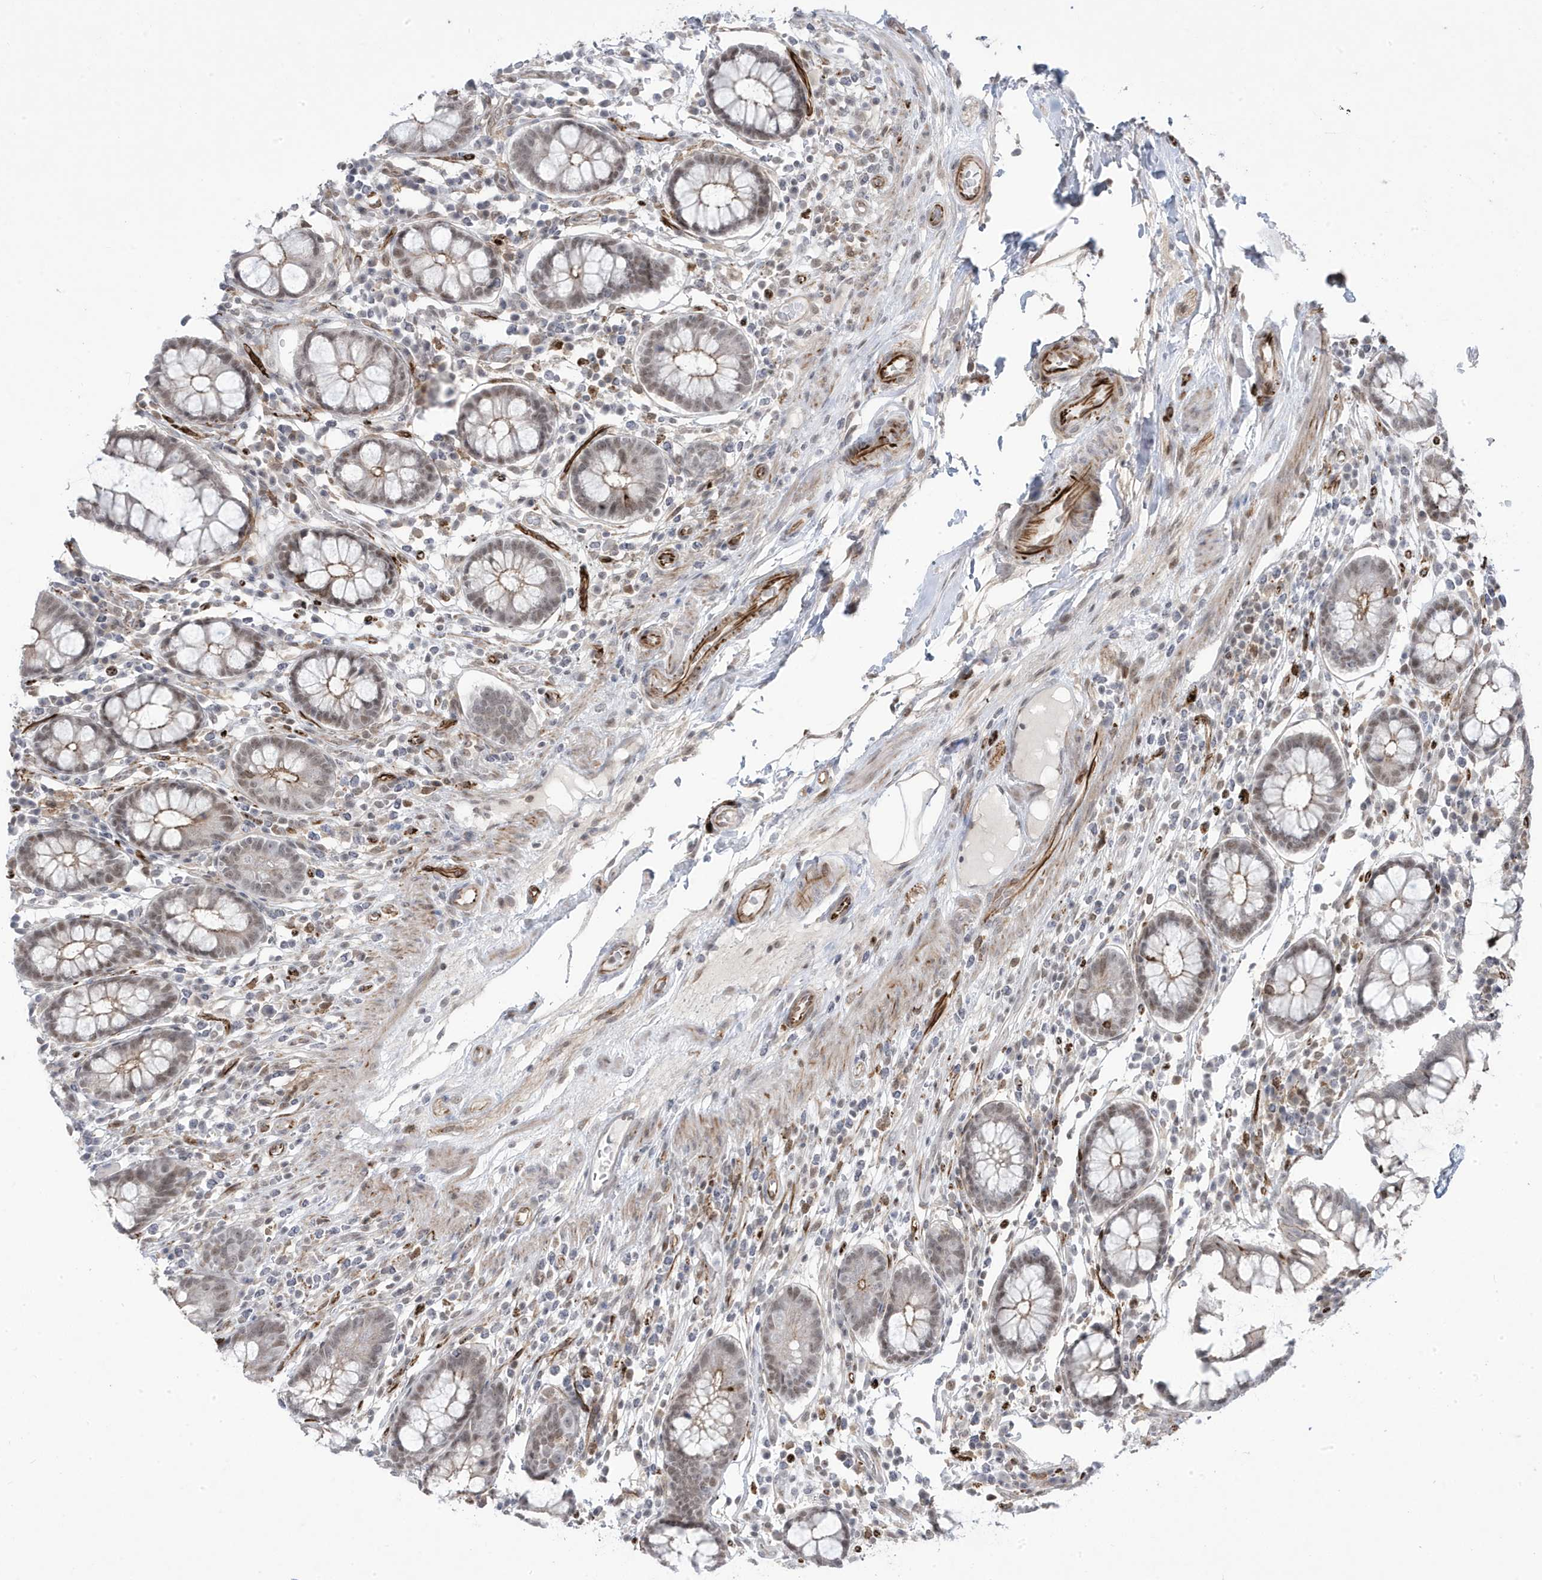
{"staining": {"intensity": "strong", "quantity": "25%-75%", "location": "cytoplasmic/membranous"}, "tissue": "colon", "cell_type": "Endothelial cells", "image_type": "normal", "snomed": [{"axis": "morphology", "description": "Normal tissue, NOS"}, {"axis": "topography", "description": "Colon"}], "caption": "Immunohistochemistry (DAB) staining of normal human colon exhibits strong cytoplasmic/membranous protein positivity in approximately 25%-75% of endothelial cells. (DAB (3,3'-diaminobenzidine) IHC with brightfield microscopy, high magnification).", "gene": "ADAMTSL3", "patient": {"sex": "female", "age": 79}}